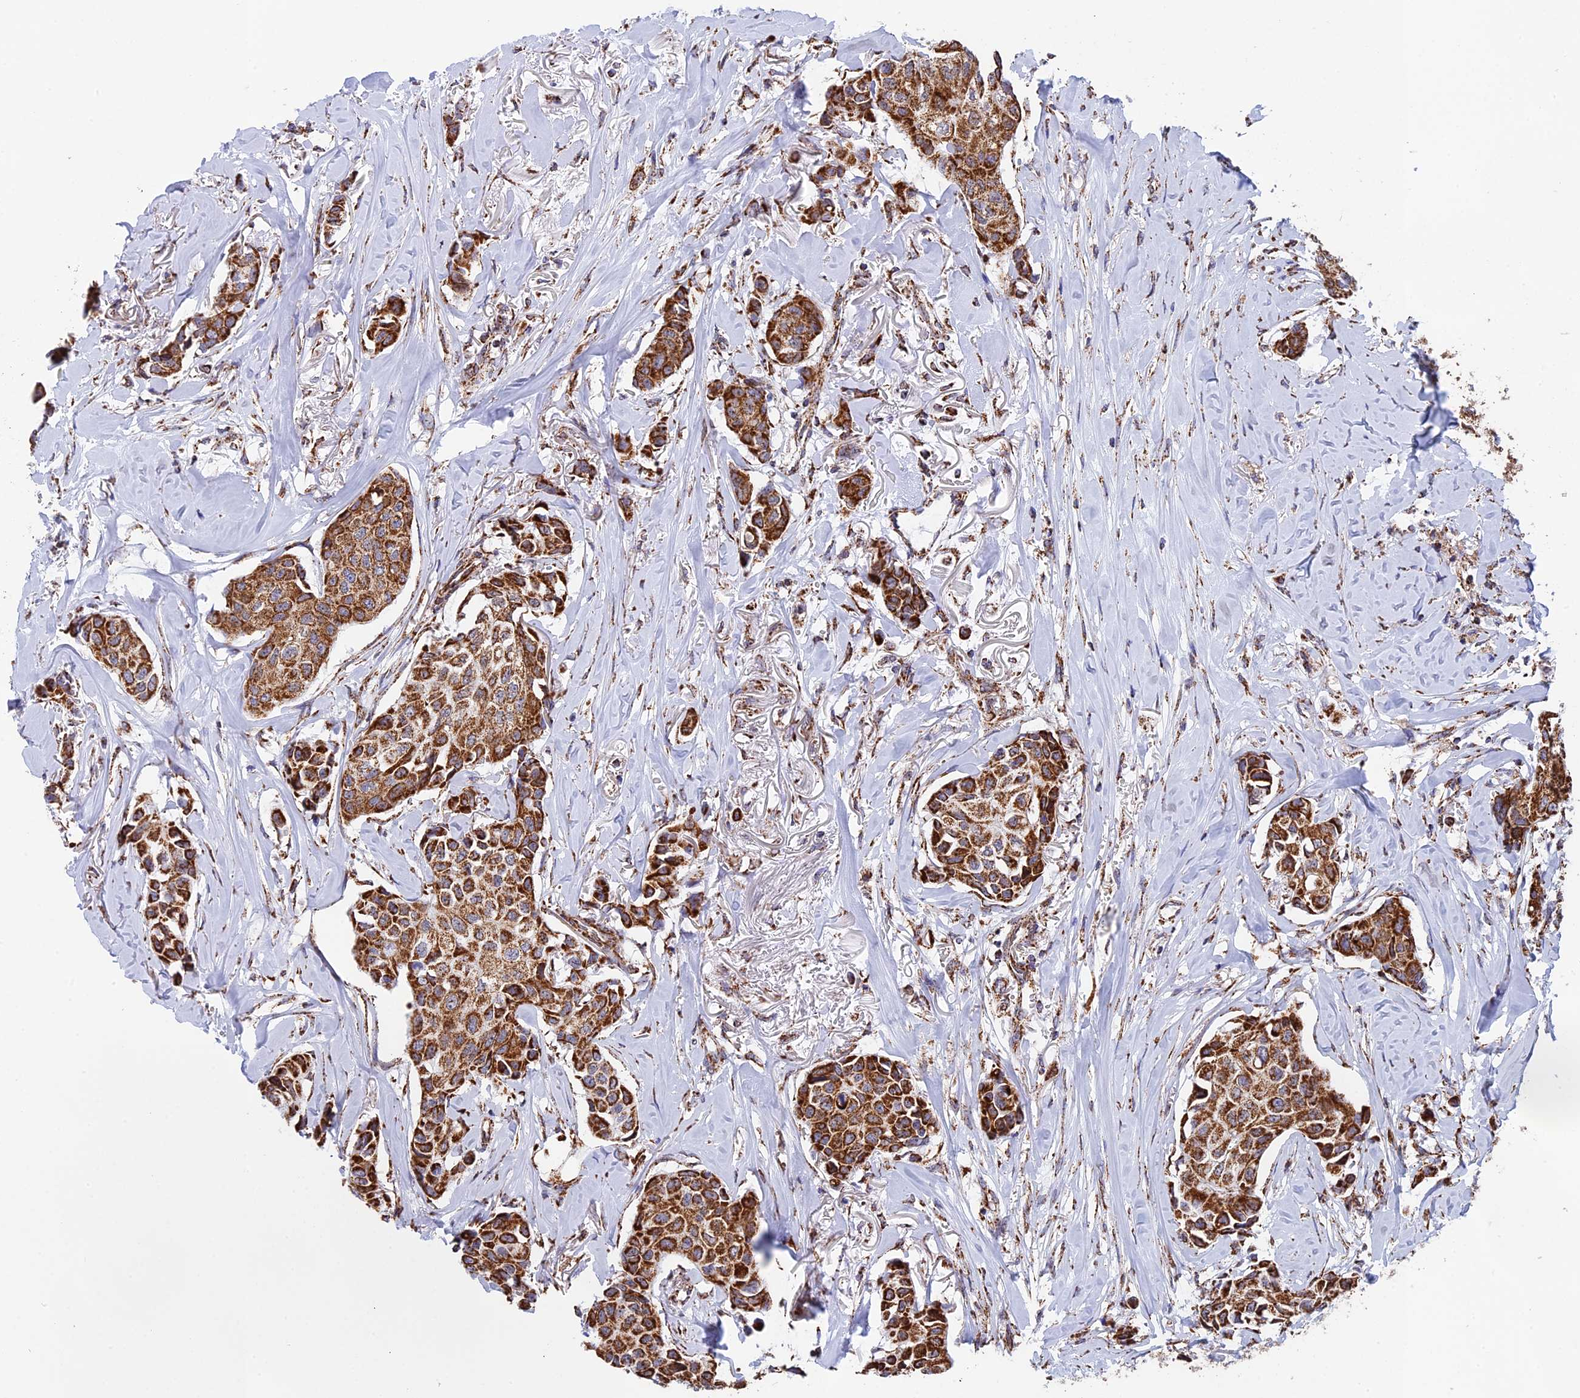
{"staining": {"intensity": "strong", "quantity": ">75%", "location": "cytoplasmic/membranous"}, "tissue": "breast cancer", "cell_type": "Tumor cells", "image_type": "cancer", "snomed": [{"axis": "morphology", "description": "Duct carcinoma"}, {"axis": "topography", "description": "Breast"}], "caption": "DAB (3,3'-diaminobenzidine) immunohistochemical staining of human breast cancer (intraductal carcinoma) displays strong cytoplasmic/membranous protein staining in about >75% of tumor cells.", "gene": "CDC16", "patient": {"sex": "female", "age": 80}}